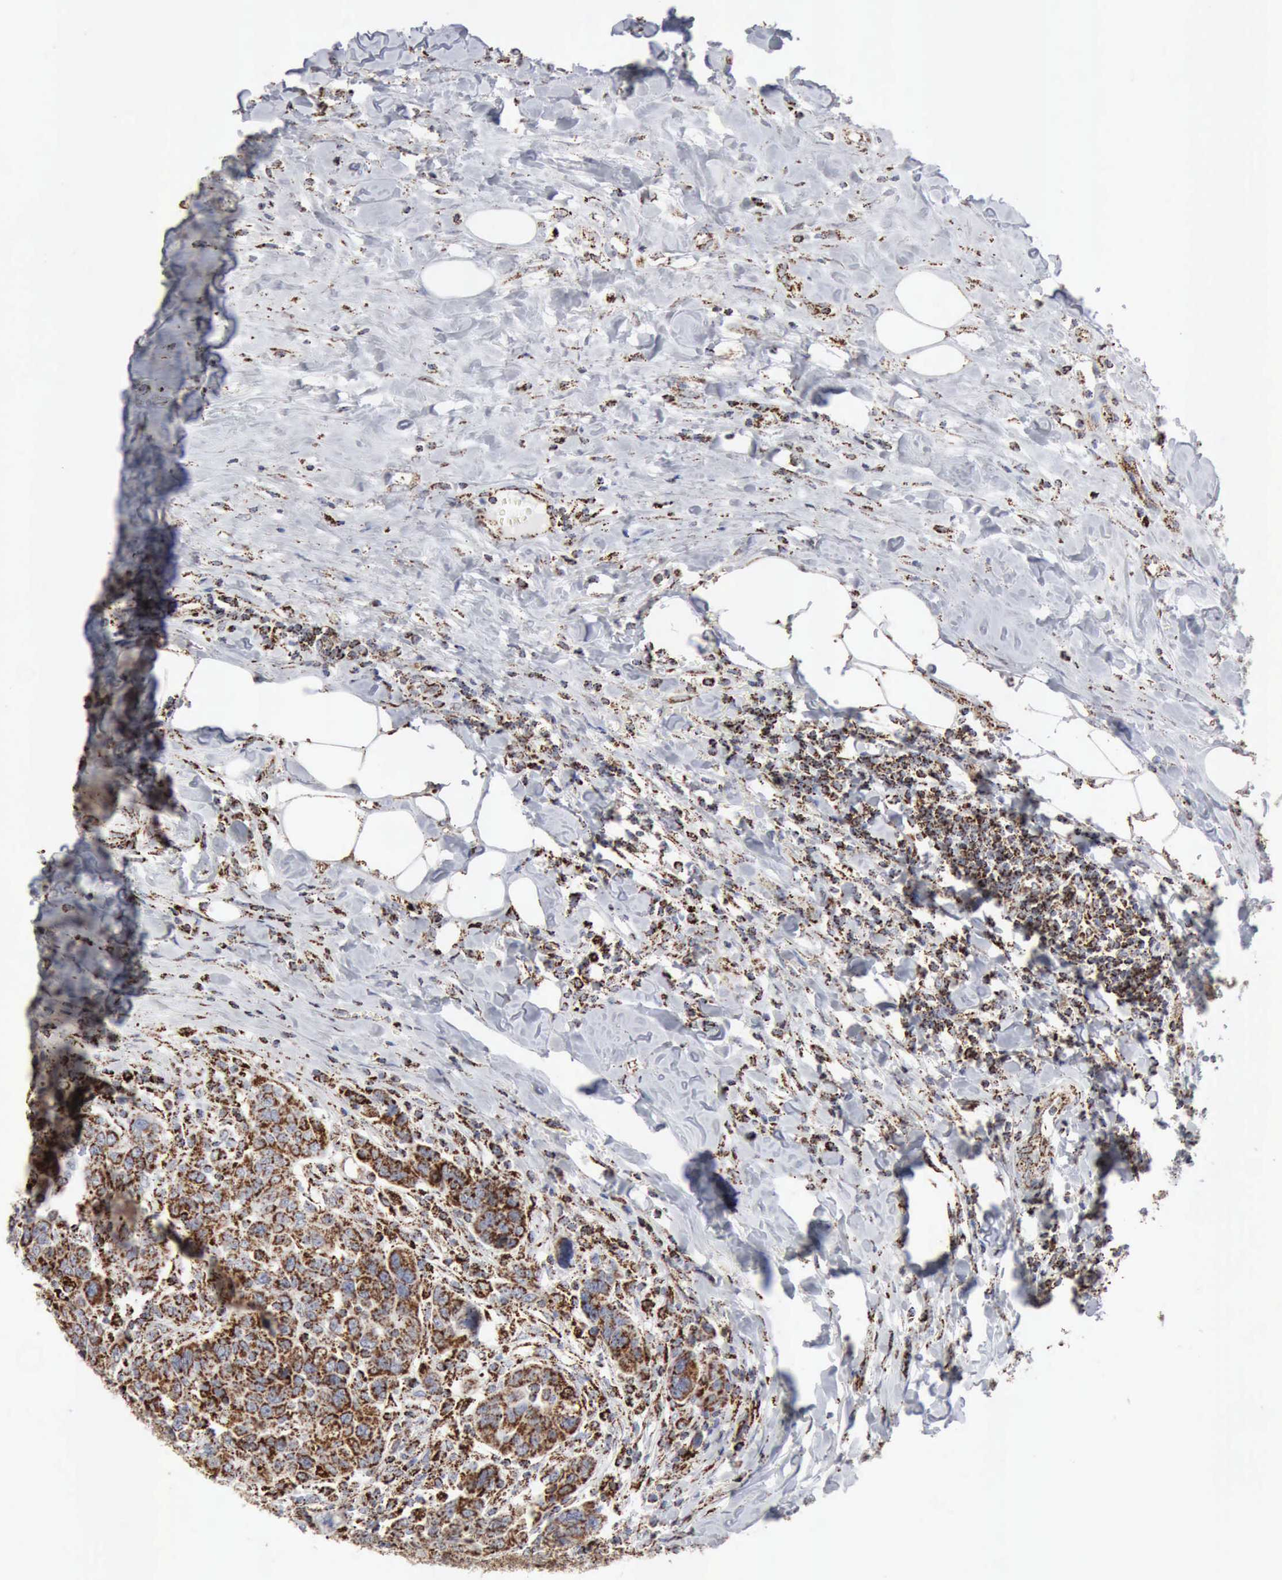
{"staining": {"intensity": "strong", "quantity": ">75%", "location": "cytoplasmic/membranous"}, "tissue": "breast cancer", "cell_type": "Tumor cells", "image_type": "cancer", "snomed": [{"axis": "morphology", "description": "Duct carcinoma"}, {"axis": "topography", "description": "Breast"}], "caption": "The photomicrograph displays immunohistochemical staining of breast cancer. There is strong cytoplasmic/membranous positivity is identified in about >75% of tumor cells.", "gene": "ACO2", "patient": {"sex": "female", "age": 37}}